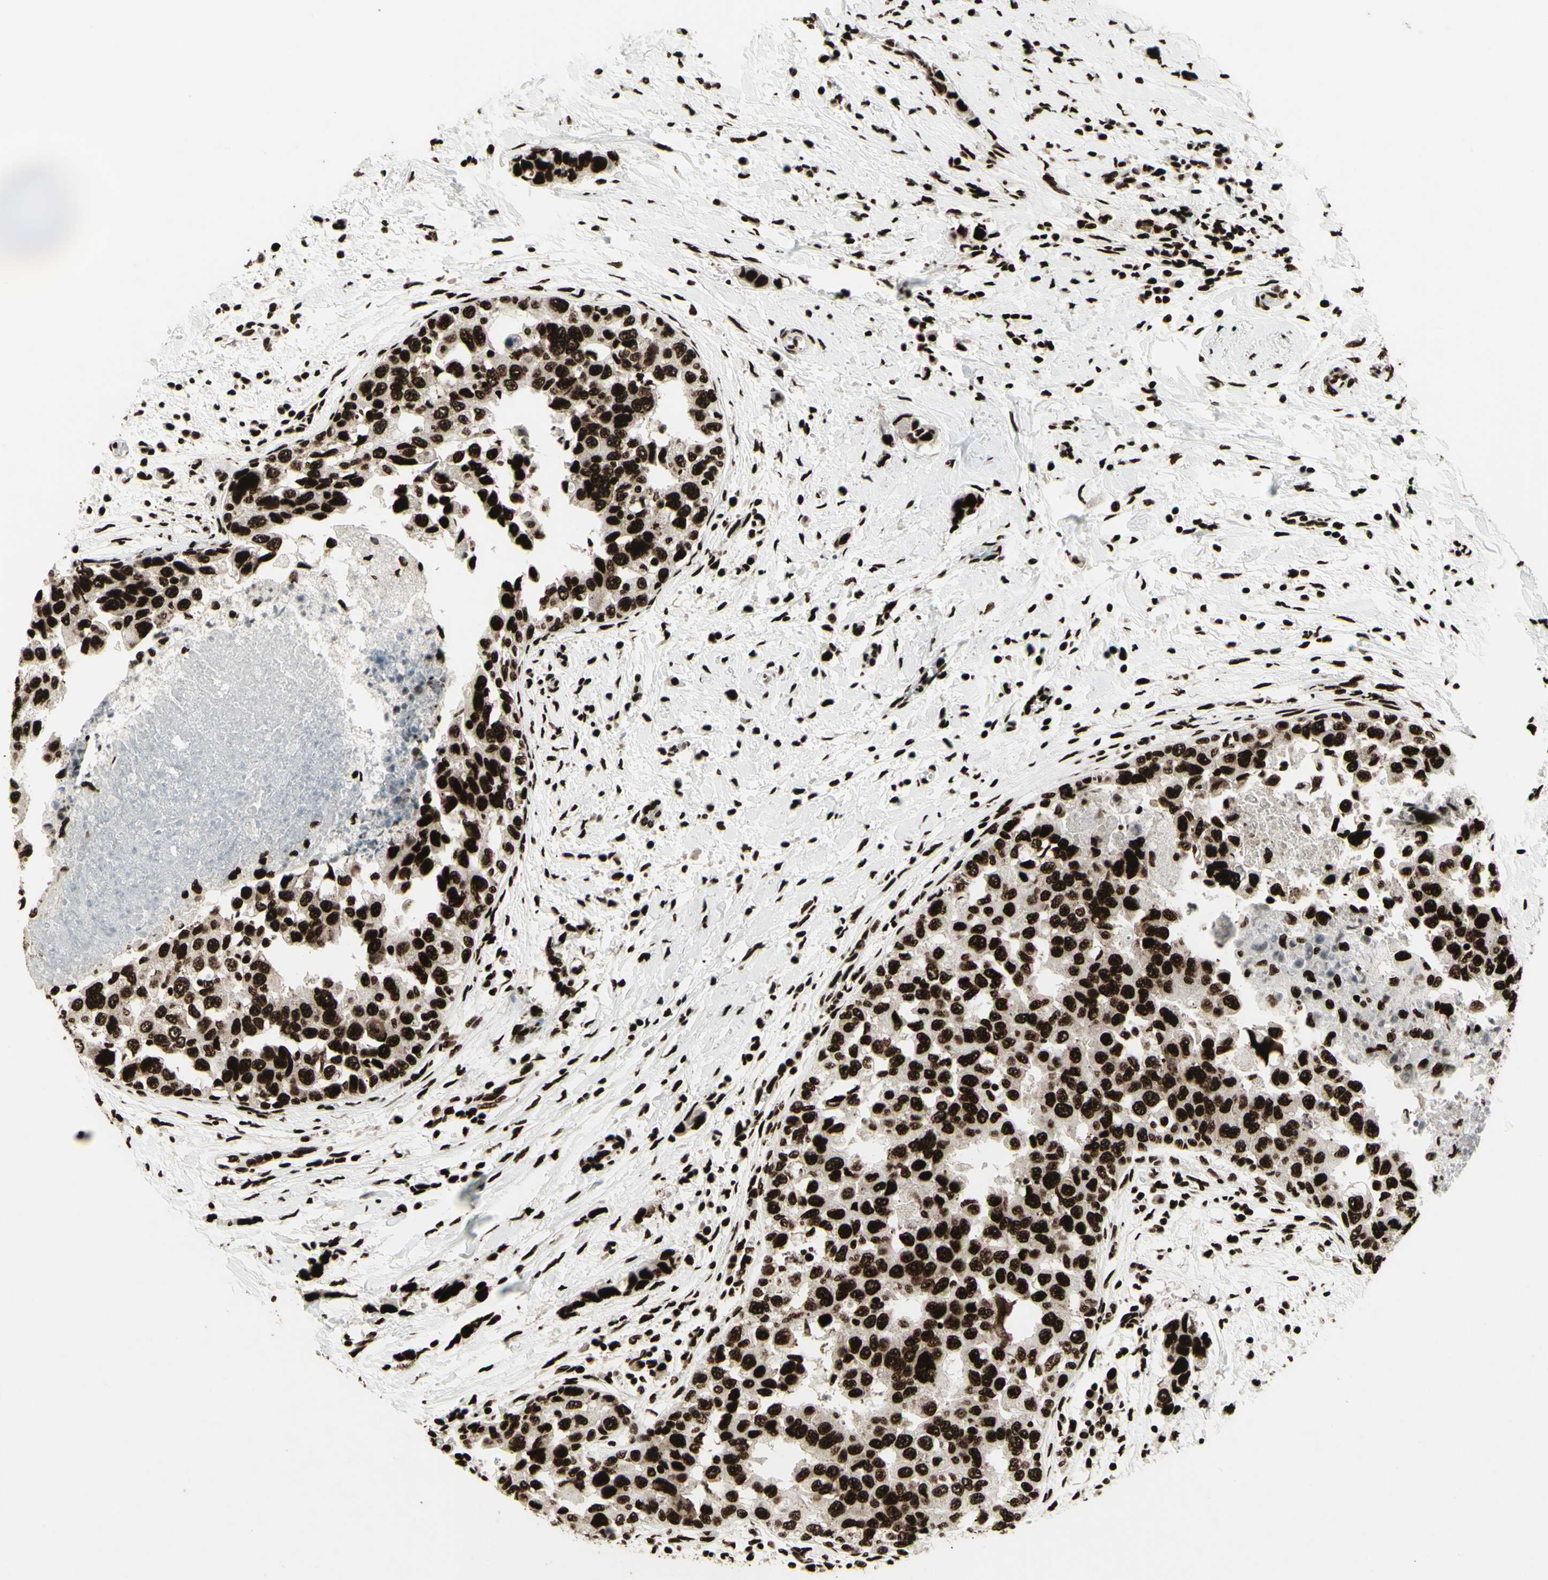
{"staining": {"intensity": "strong", "quantity": ">75%", "location": "nuclear"}, "tissue": "breast cancer", "cell_type": "Tumor cells", "image_type": "cancer", "snomed": [{"axis": "morphology", "description": "Normal tissue, NOS"}, {"axis": "morphology", "description": "Duct carcinoma"}, {"axis": "topography", "description": "Breast"}], "caption": "A brown stain labels strong nuclear staining of a protein in infiltrating ductal carcinoma (breast) tumor cells.", "gene": "U2AF2", "patient": {"sex": "female", "age": 50}}